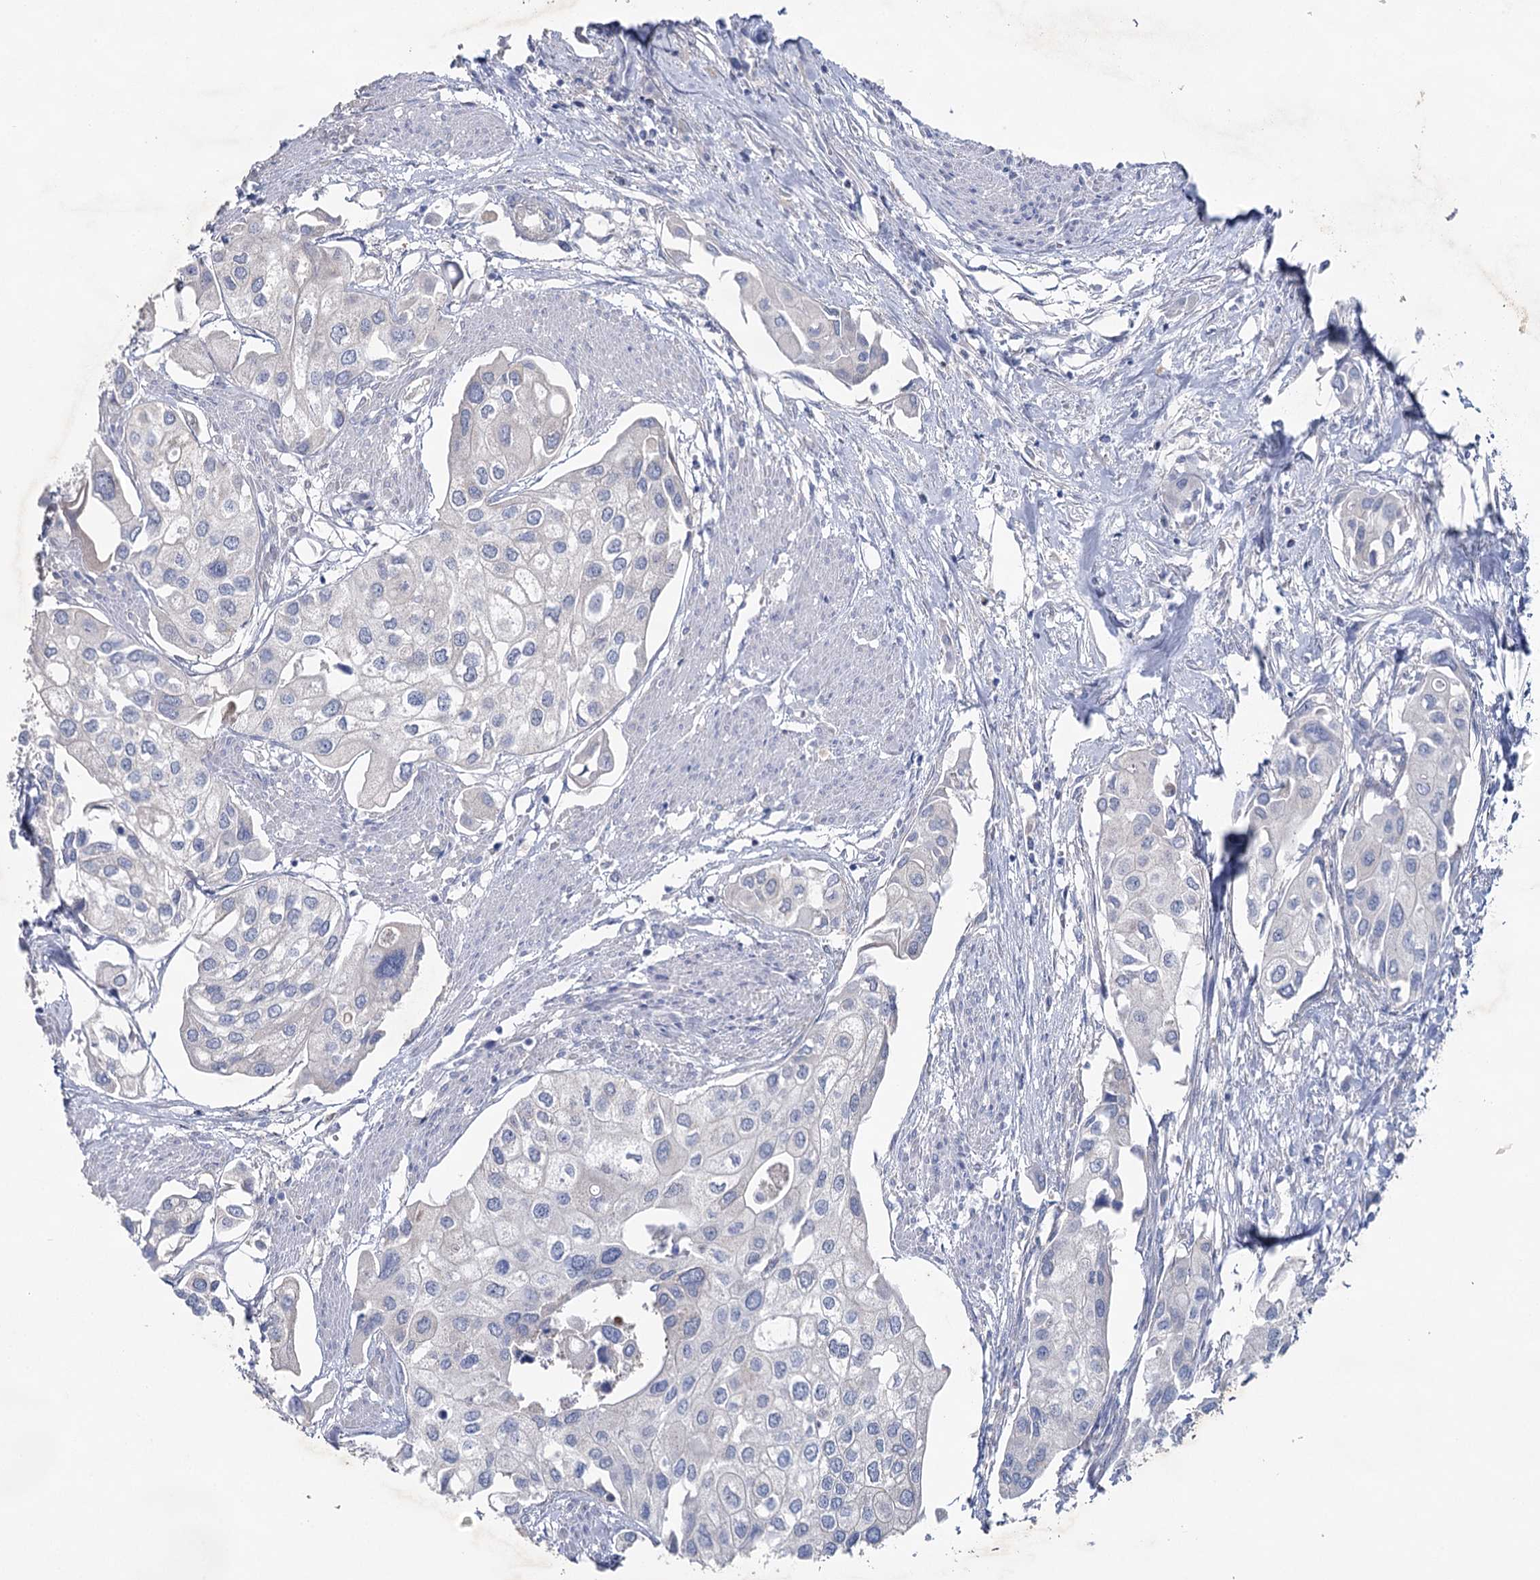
{"staining": {"intensity": "negative", "quantity": "none", "location": "none"}, "tissue": "urothelial cancer", "cell_type": "Tumor cells", "image_type": "cancer", "snomed": [{"axis": "morphology", "description": "Urothelial carcinoma, High grade"}, {"axis": "topography", "description": "Urinary bladder"}], "caption": "The immunohistochemistry (IHC) photomicrograph has no significant staining in tumor cells of high-grade urothelial carcinoma tissue.", "gene": "CCDC88A", "patient": {"sex": "male", "age": 64}}